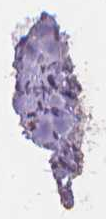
{"staining": {"intensity": "negative", "quantity": "none", "location": "none"}, "tissue": "ovarian cancer", "cell_type": "Tumor cells", "image_type": "cancer", "snomed": [{"axis": "morphology", "description": "Cystadenocarcinoma, mucinous, NOS"}, {"axis": "topography", "description": "Ovary"}], "caption": "Photomicrograph shows no protein positivity in tumor cells of ovarian cancer (mucinous cystadenocarcinoma) tissue. Brightfield microscopy of immunohistochemistry (IHC) stained with DAB (3,3'-diaminobenzidine) (brown) and hematoxylin (blue), captured at high magnification.", "gene": "FASN", "patient": {"sex": "female", "age": 61}}